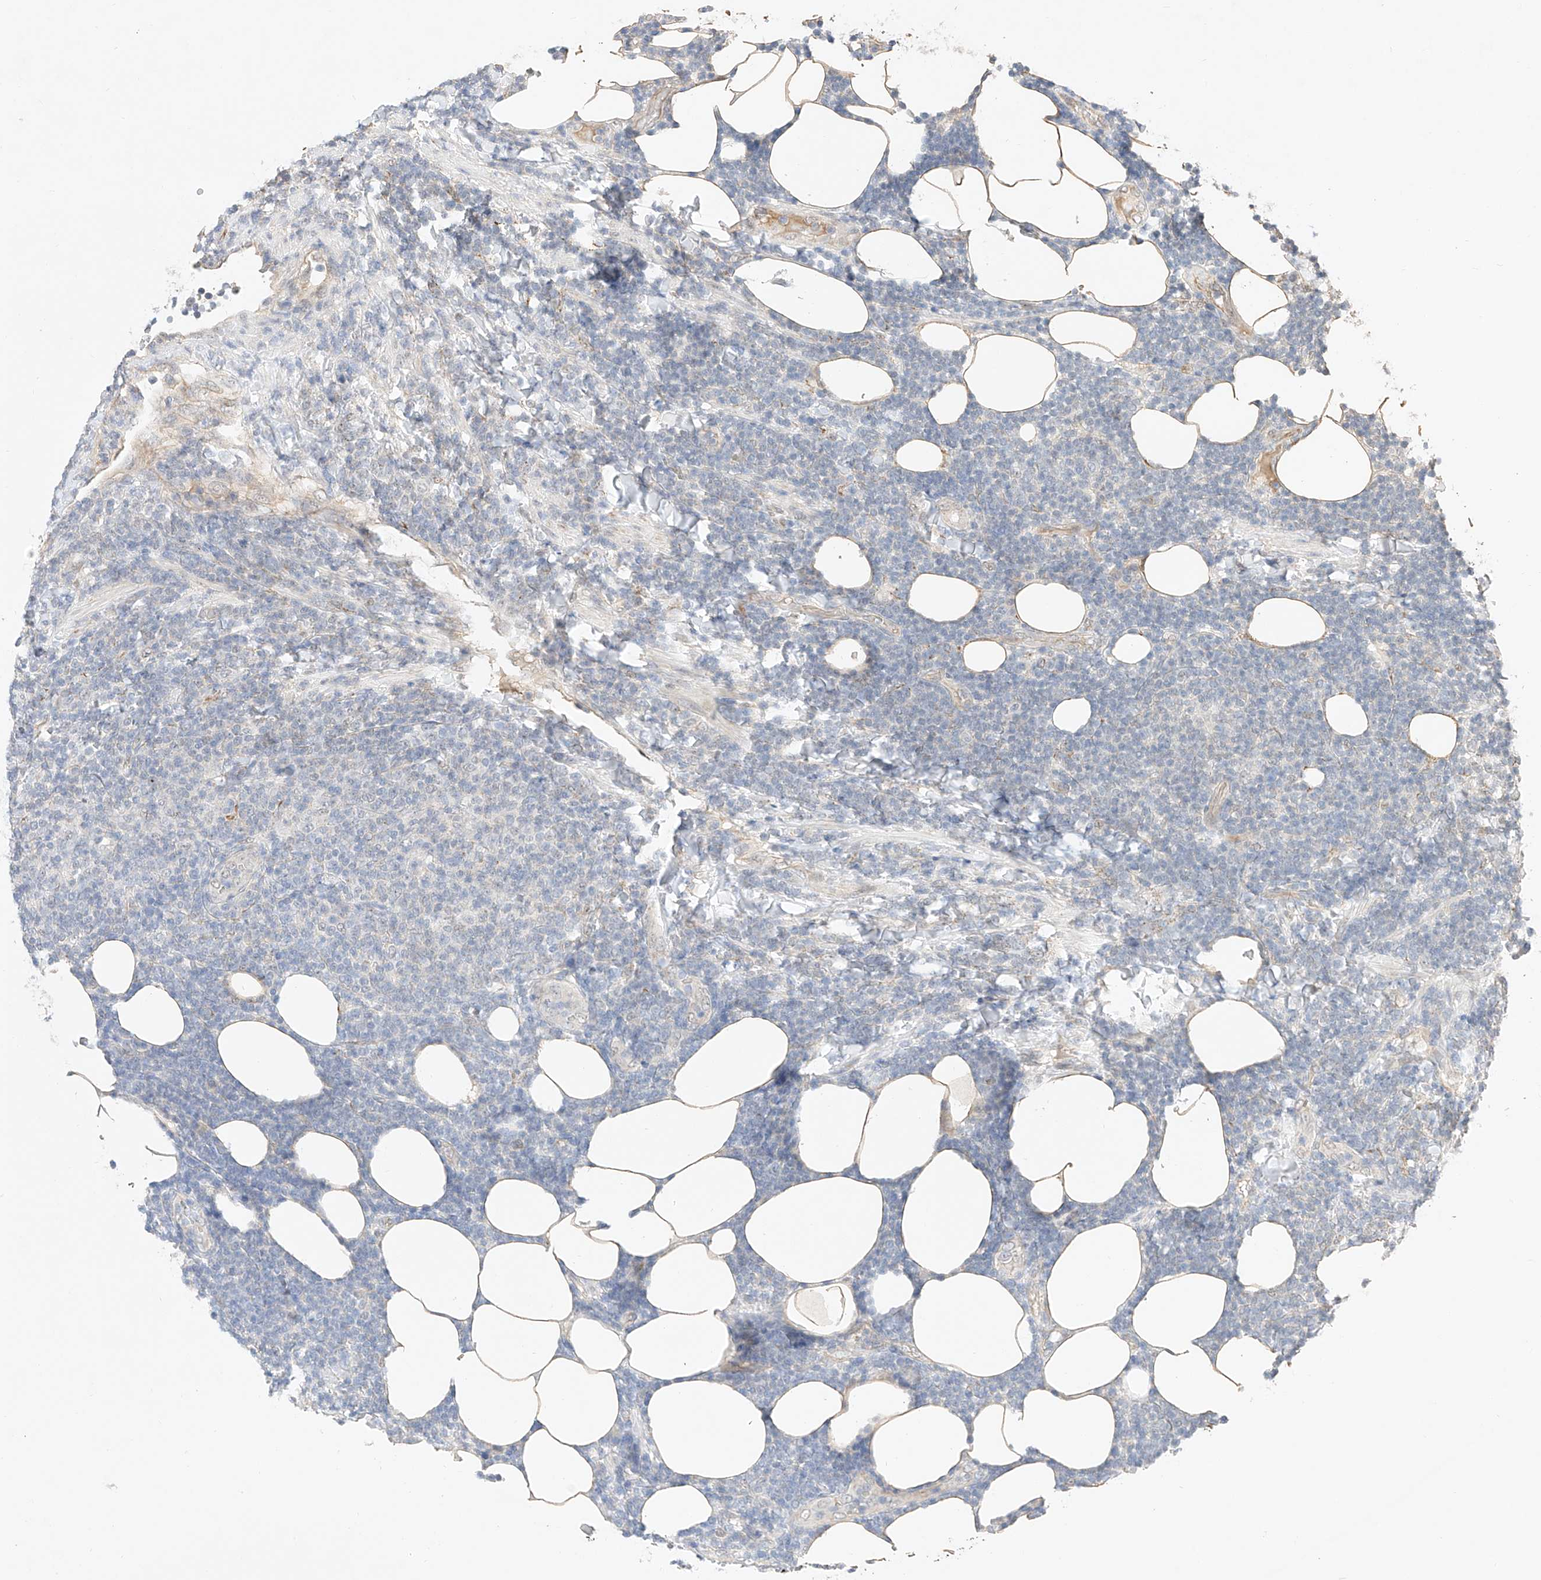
{"staining": {"intensity": "negative", "quantity": "none", "location": "none"}, "tissue": "lymphoma", "cell_type": "Tumor cells", "image_type": "cancer", "snomed": [{"axis": "morphology", "description": "Malignant lymphoma, non-Hodgkin's type, Low grade"}, {"axis": "topography", "description": "Lymph node"}], "caption": "The immunohistochemistry (IHC) micrograph has no significant positivity in tumor cells of malignant lymphoma, non-Hodgkin's type (low-grade) tissue.", "gene": "IL22RA2", "patient": {"sex": "male", "age": 66}}